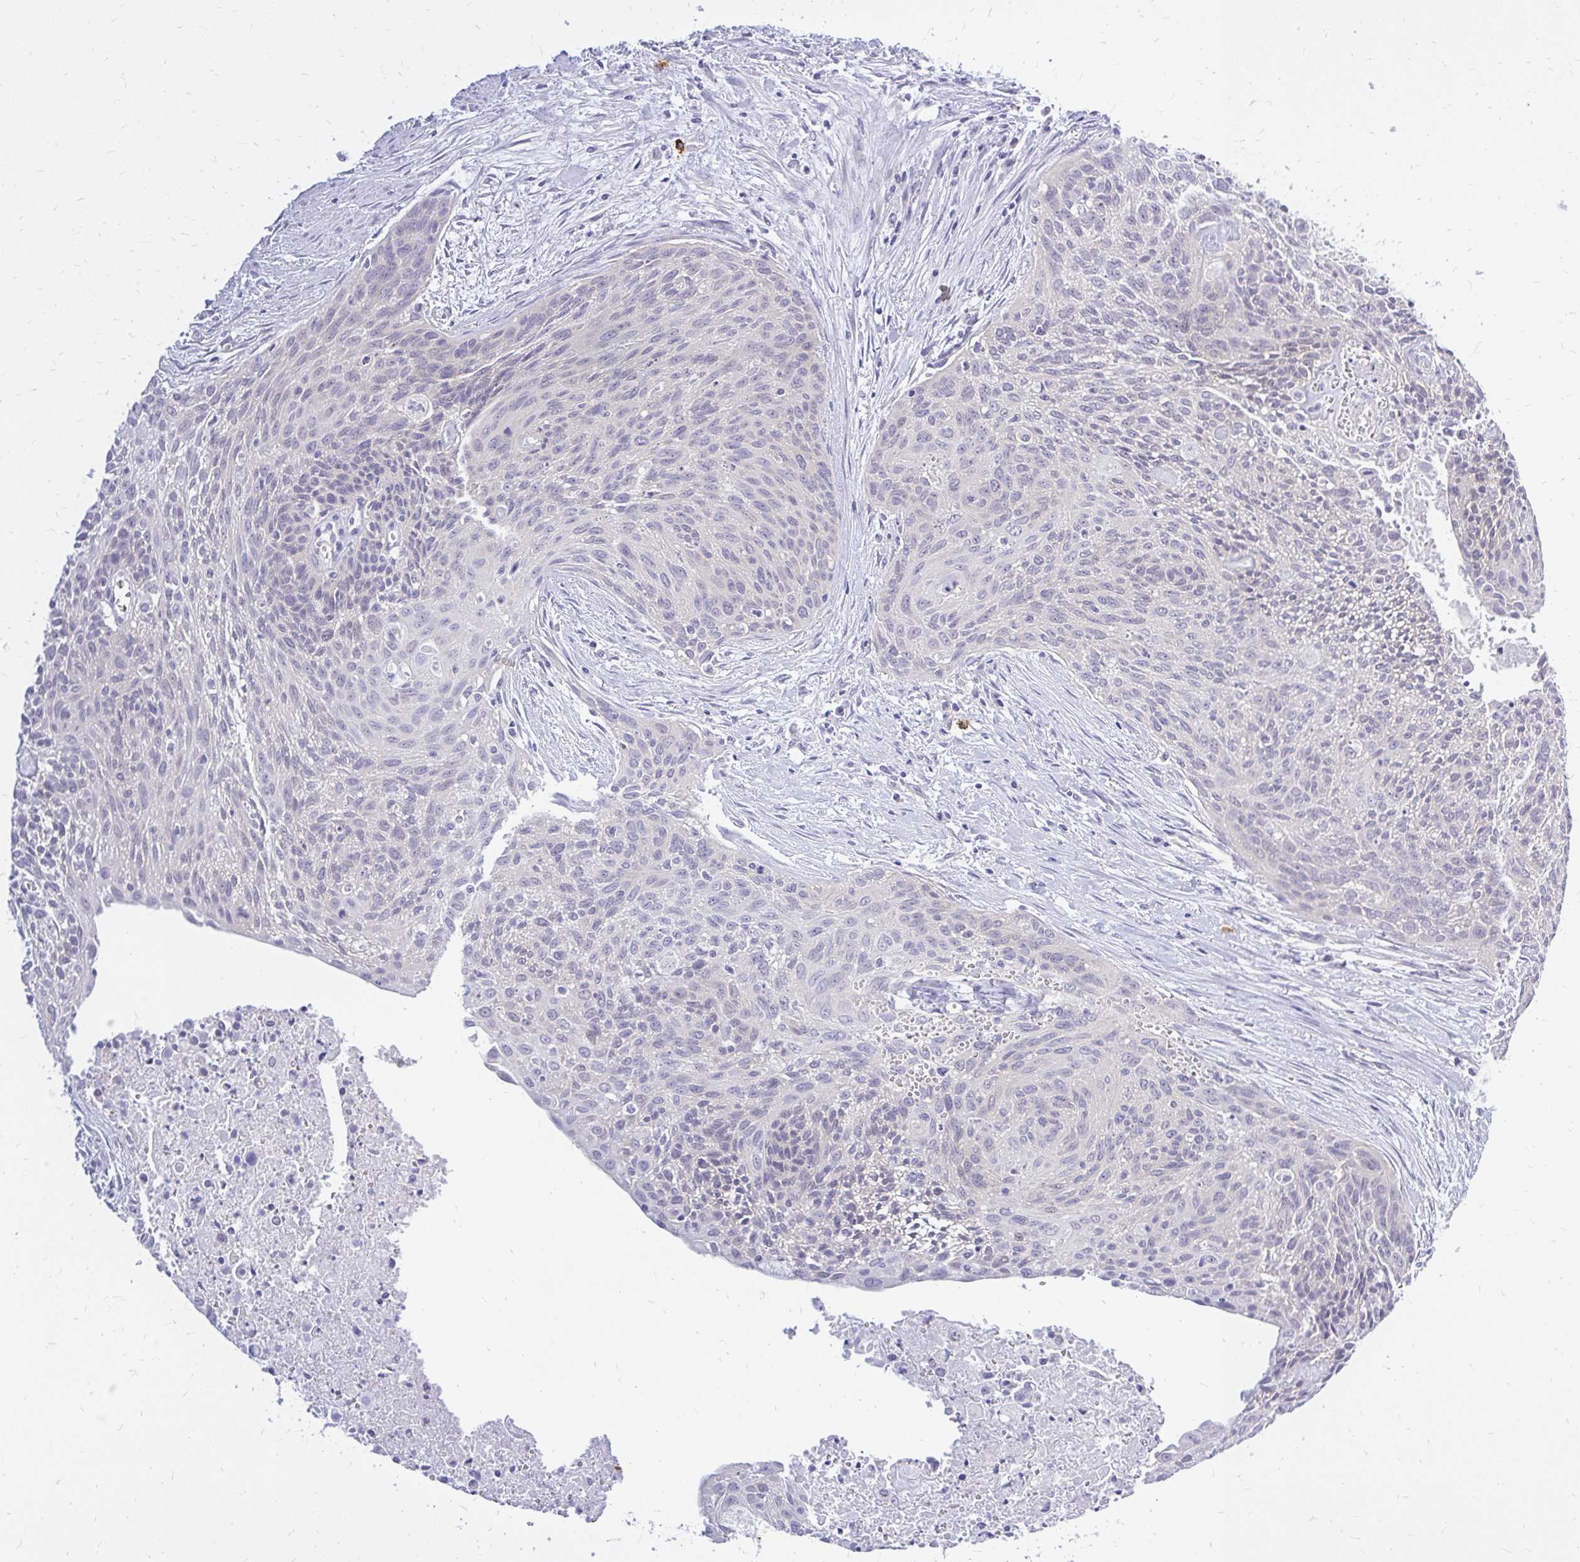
{"staining": {"intensity": "negative", "quantity": "none", "location": "none"}, "tissue": "cervical cancer", "cell_type": "Tumor cells", "image_type": "cancer", "snomed": [{"axis": "morphology", "description": "Squamous cell carcinoma, NOS"}, {"axis": "topography", "description": "Cervix"}], "caption": "The immunohistochemistry (IHC) photomicrograph has no significant staining in tumor cells of squamous cell carcinoma (cervical) tissue.", "gene": "MAP1LC3A", "patient": {"sex": "female", "age": 55}}